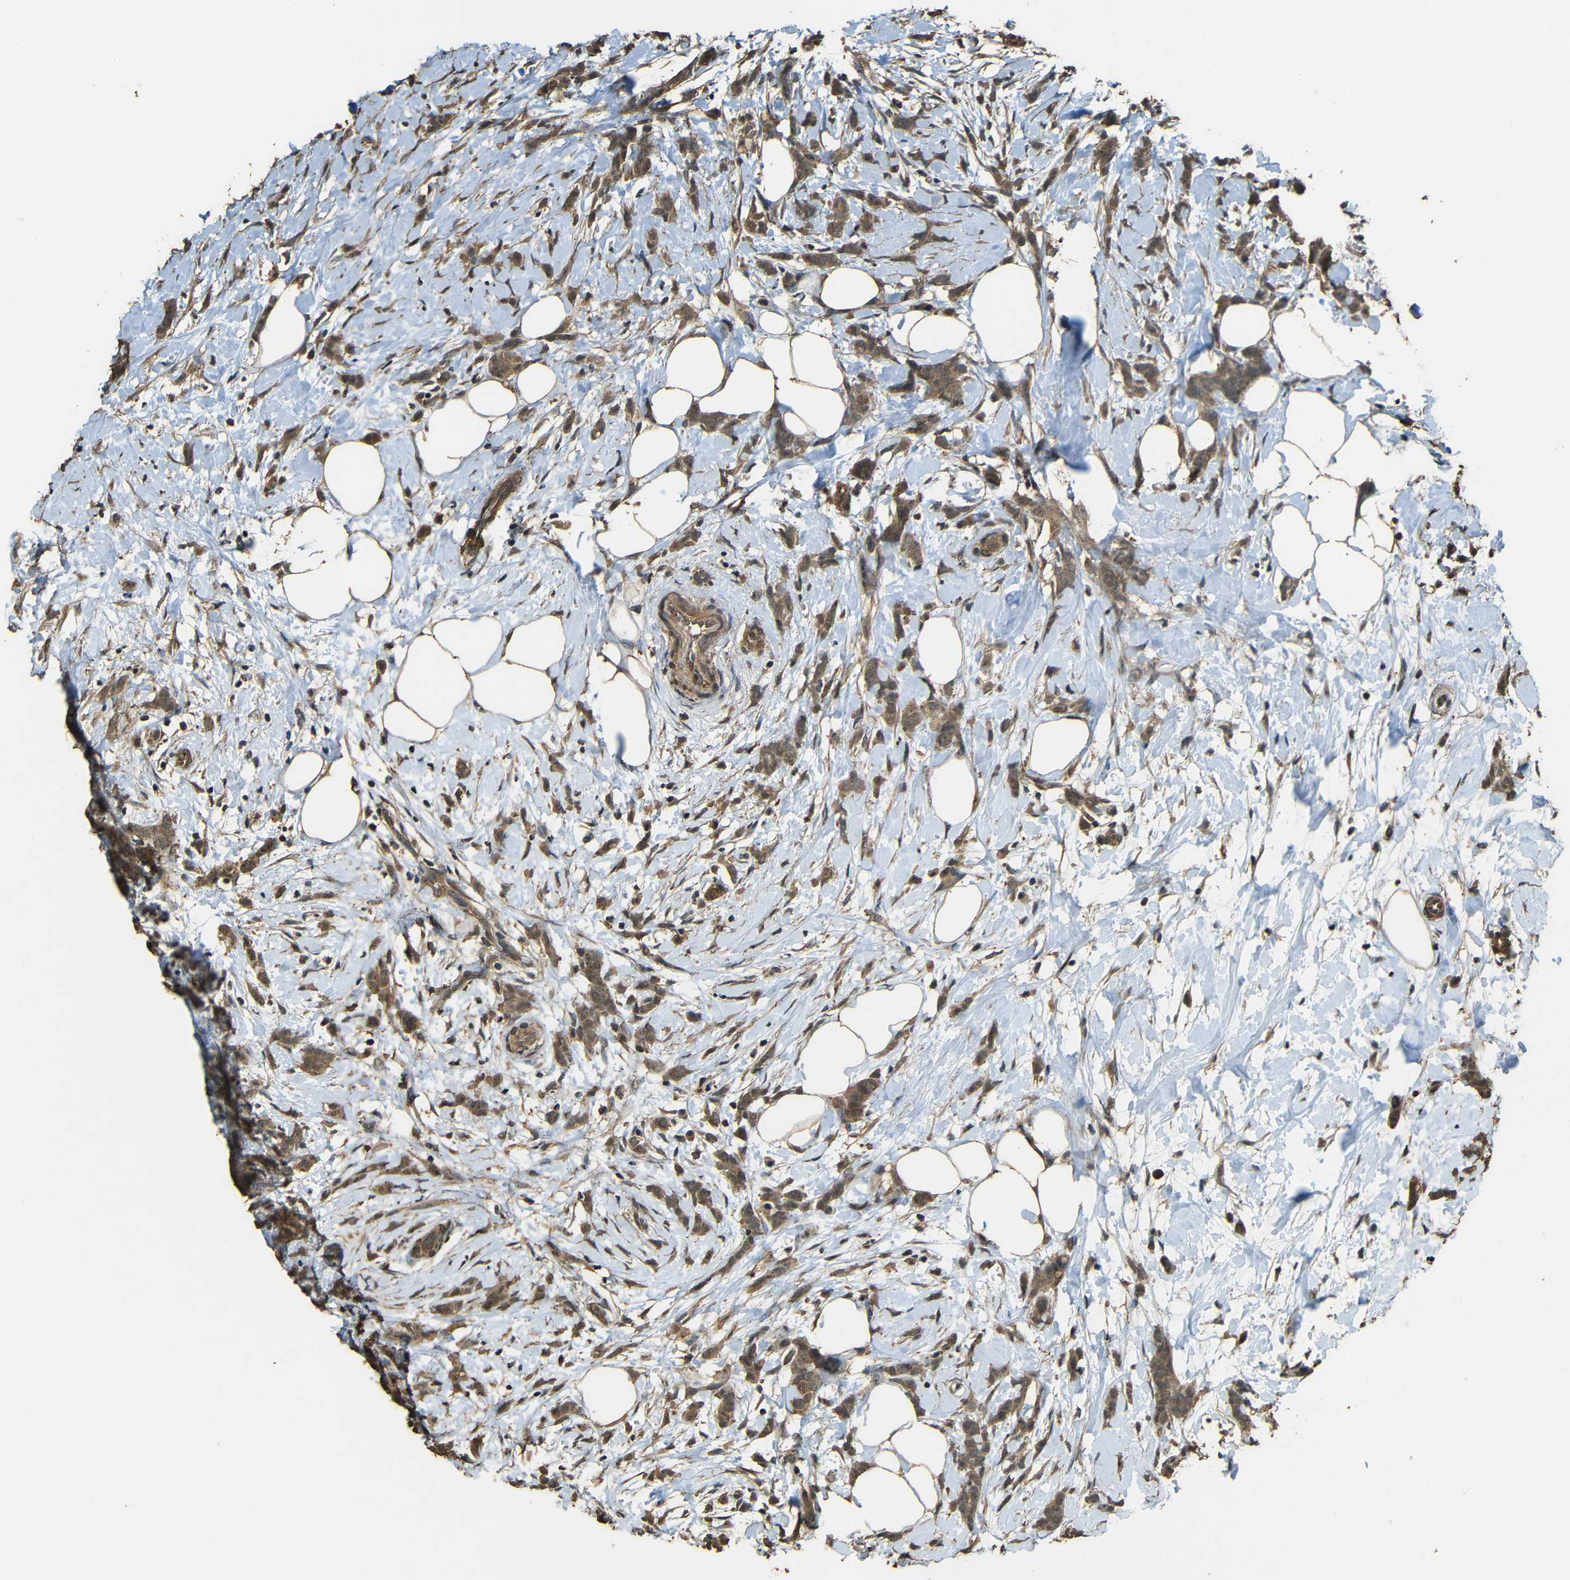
{"staining": {"intensity": "moderate", "quantity": ">75%", "location": "cytoplasmic/membranous"}, "tissue": "breast cancer", "cell_type": "Tumor cells", "image_type": "cancer", "snomed": [{"axis": "morphology", "description": "Lobular carcinoma, in situ"}, {"axis": "morphology", "description": "Lobular carcinoma"}, {"axis": "topography", "description": "Breast"}], "caption": "A medium amount of moderate cytoplasmic/membranous staining is seen in about >75% of tumor cells in lobular carcinoma in situ (breast) tissue.", "gene": "PDE5A", "patient": {"sex": "female", "age": 41}}